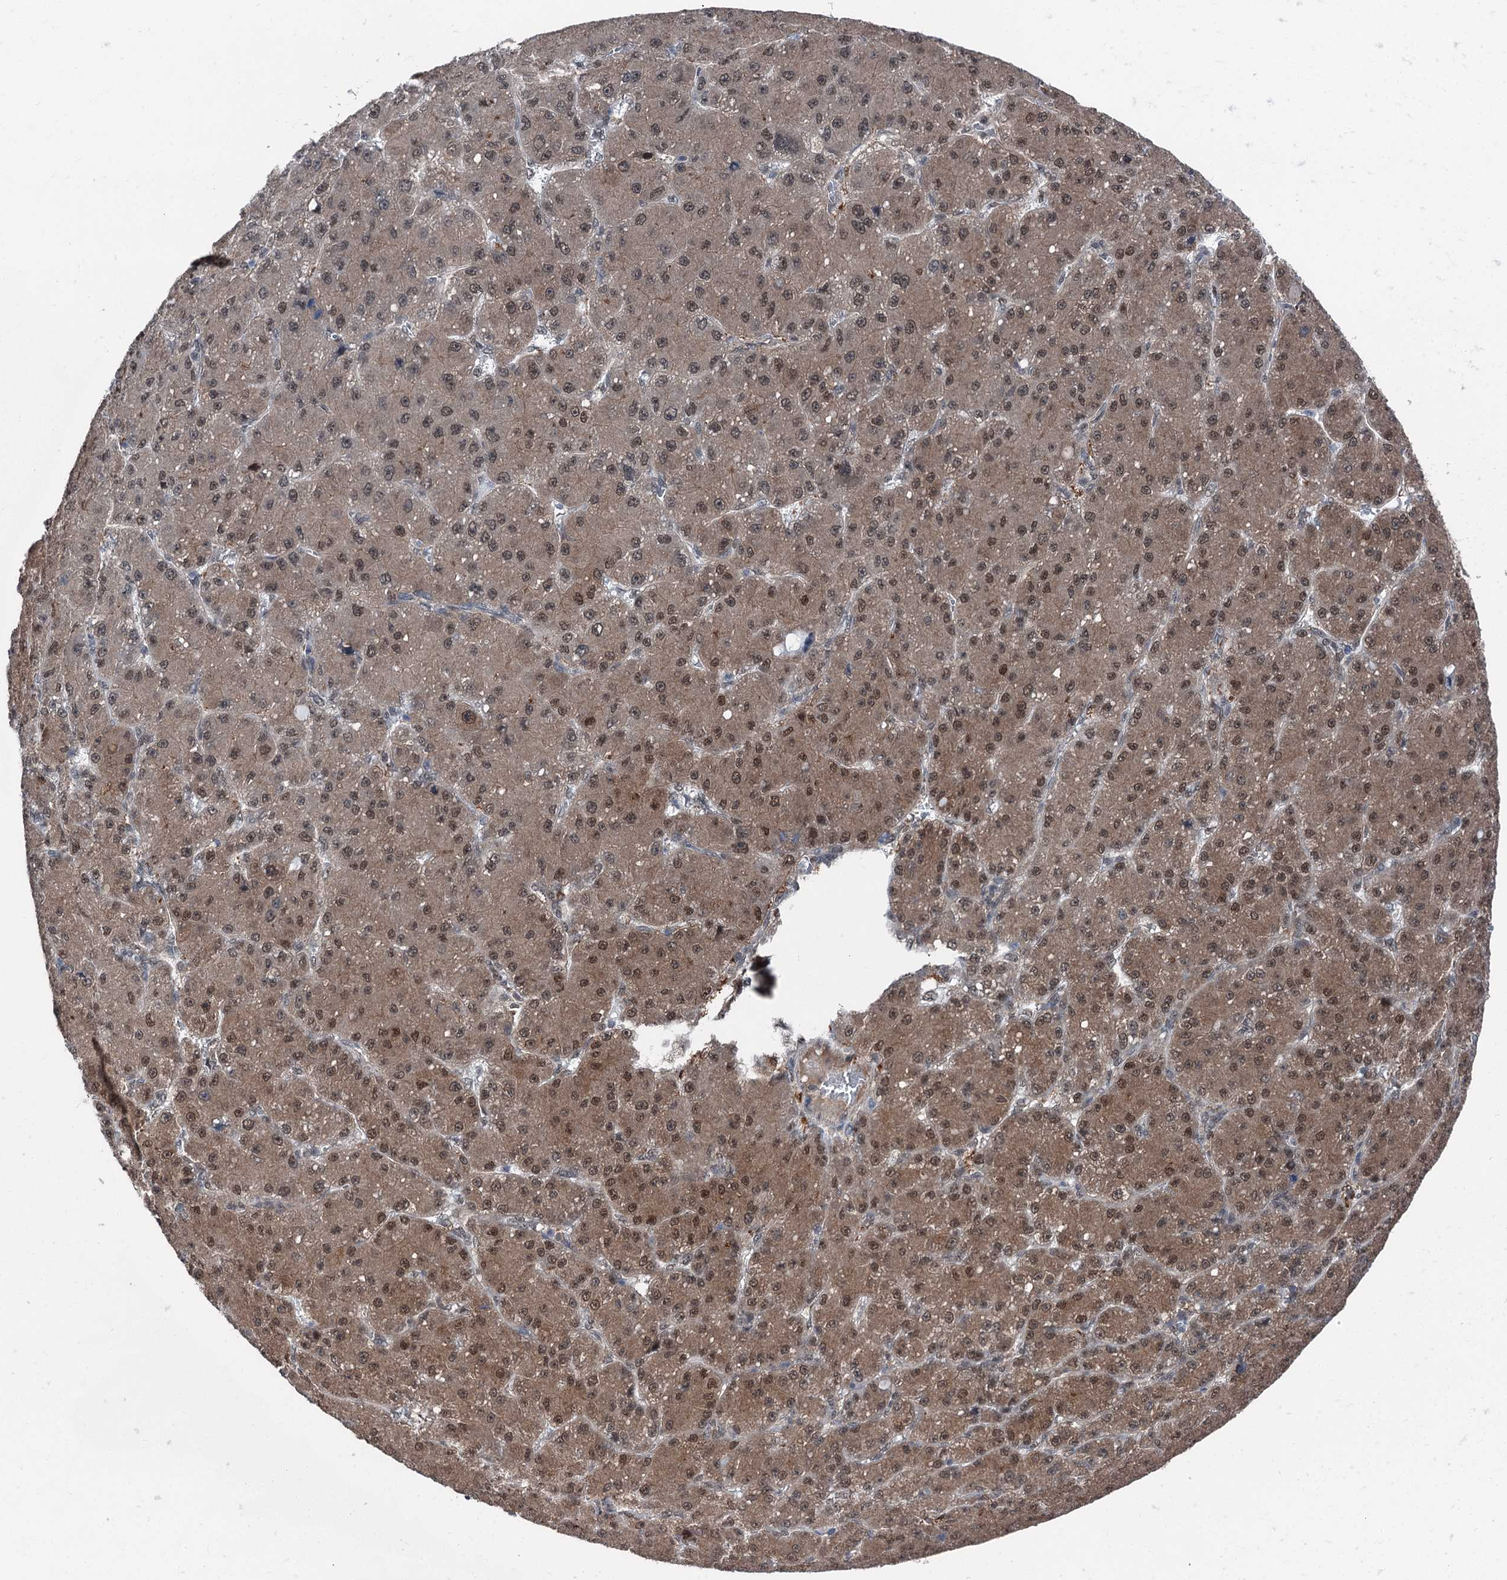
{"staining": {"intensity": "moderate", "quantity": ">75%", "location": "cytoplasmic/membranous,nuclear"}, "tissue": "liver cancer", "cell_type": "Tumor cells", "image_type": "cancer", "snomed": [{"axis": "morphology", "description": "Carcinoma, Hepatocellular, NOS"}, {"axis": "topography", "description": "Liver"}], "caption": "IHC of human liver cancer exhibits medium levels of moderate cytoplasmic/membranous and nuclear expression in approximately >75% of tumor cells. (DAB = brown stain, brightfield microscopy at high magnification).", "gene": "PSMD13", "patient": {"sex": "male", "age": 67}}